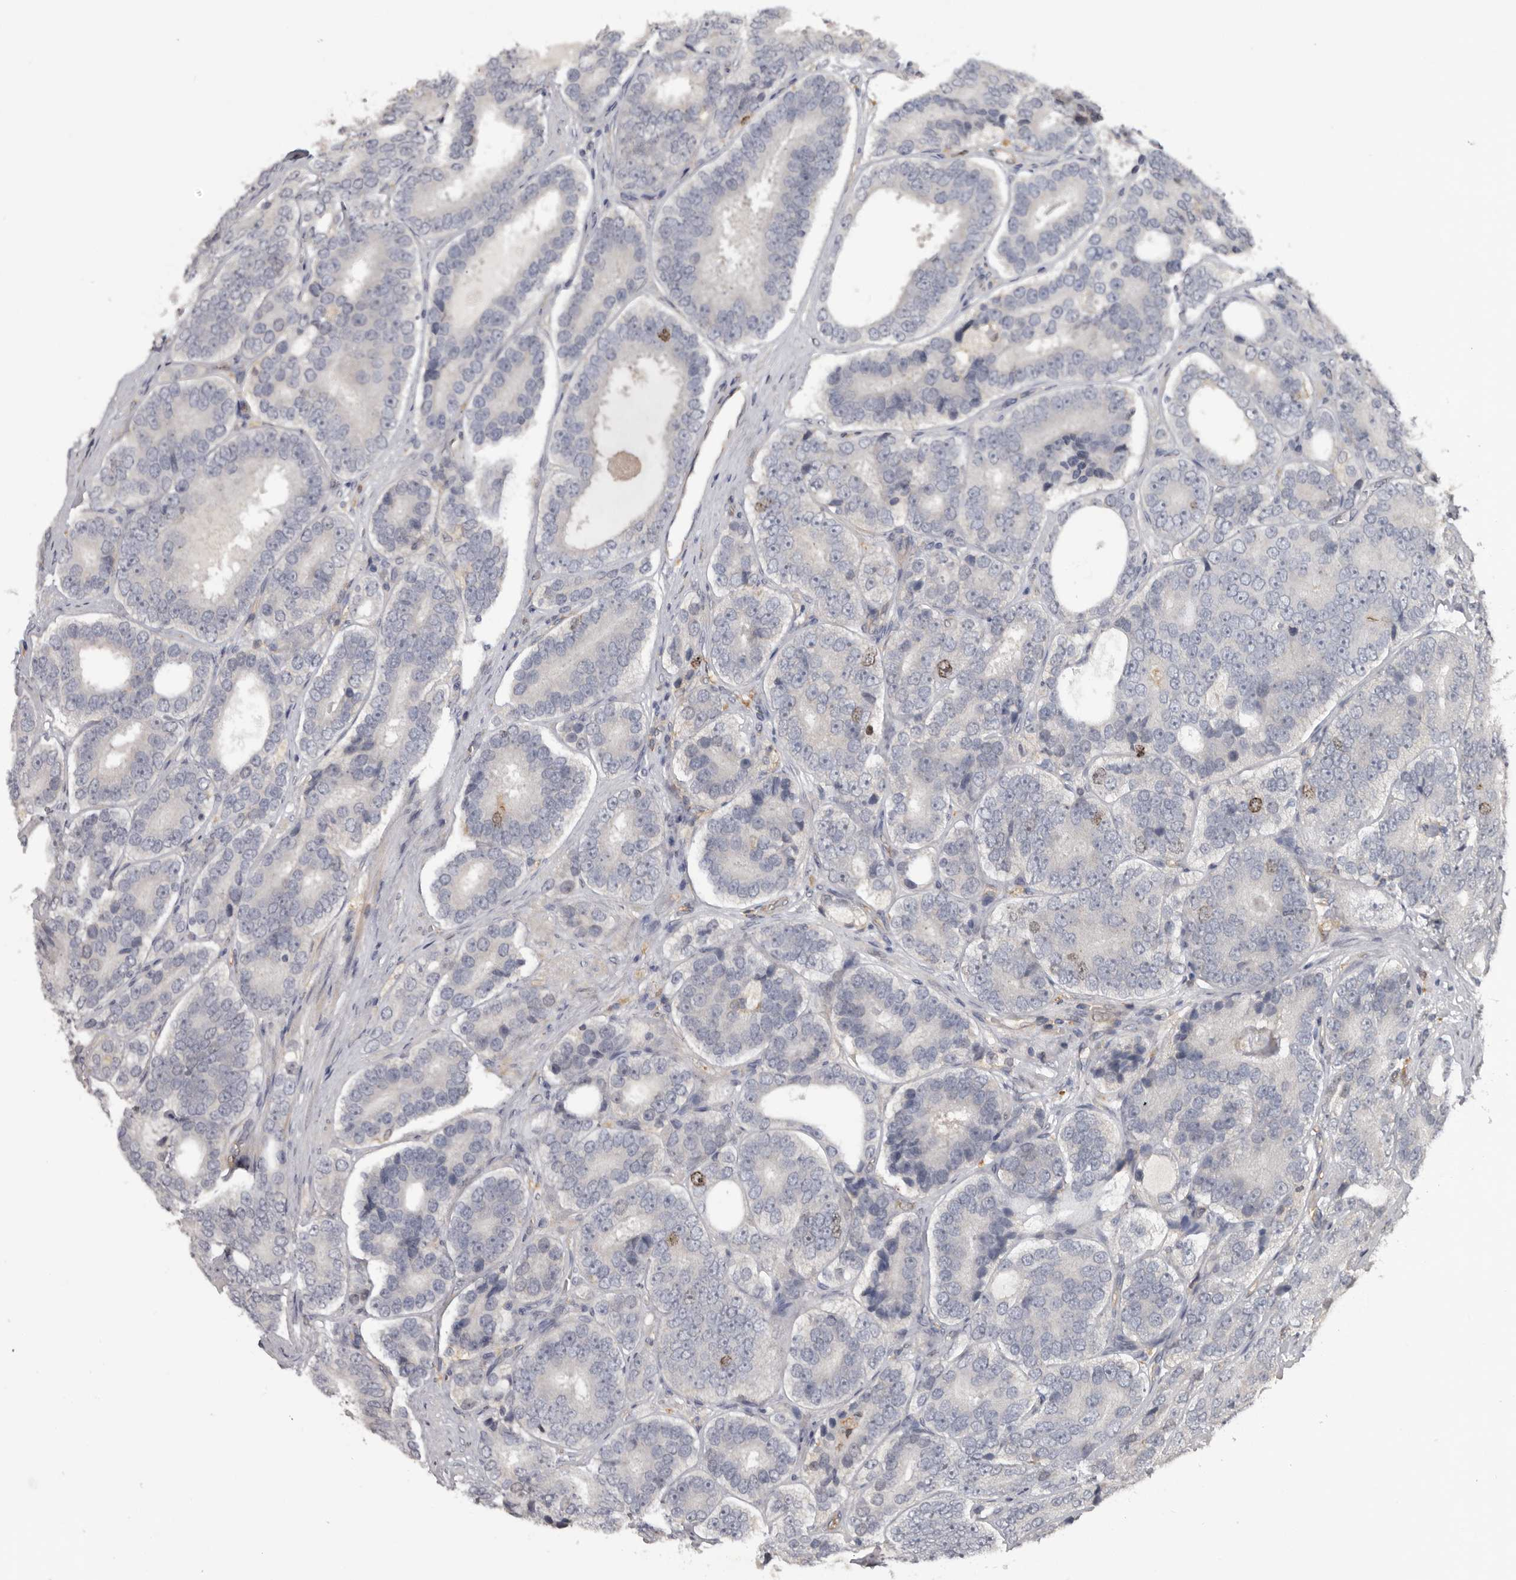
{"staining": {"intensity": "moderate", "quantity": "<25%", "location": "nuclear"}, "tissue": "prostate cancer", "cell_type": "Tumor cells", "image_type": "cancer", "snomed": [{"axis": "morphology", "description": "Adenocarcinoma, High grade"}, {"axis": "topography", "description": "Prostate"}], "caption": "Immunohistochemistry photomicrograph of neoplastic tissue: prostate high-grade adenocarcinoma stained using immunohistochemistry shows low levels of moderate protein expression localized specifically in the nuclear of tumor cells, appearing as a nuclear brown color.", "gene": "CDCA8", "patient": {"sex": "male", "age": 56}}